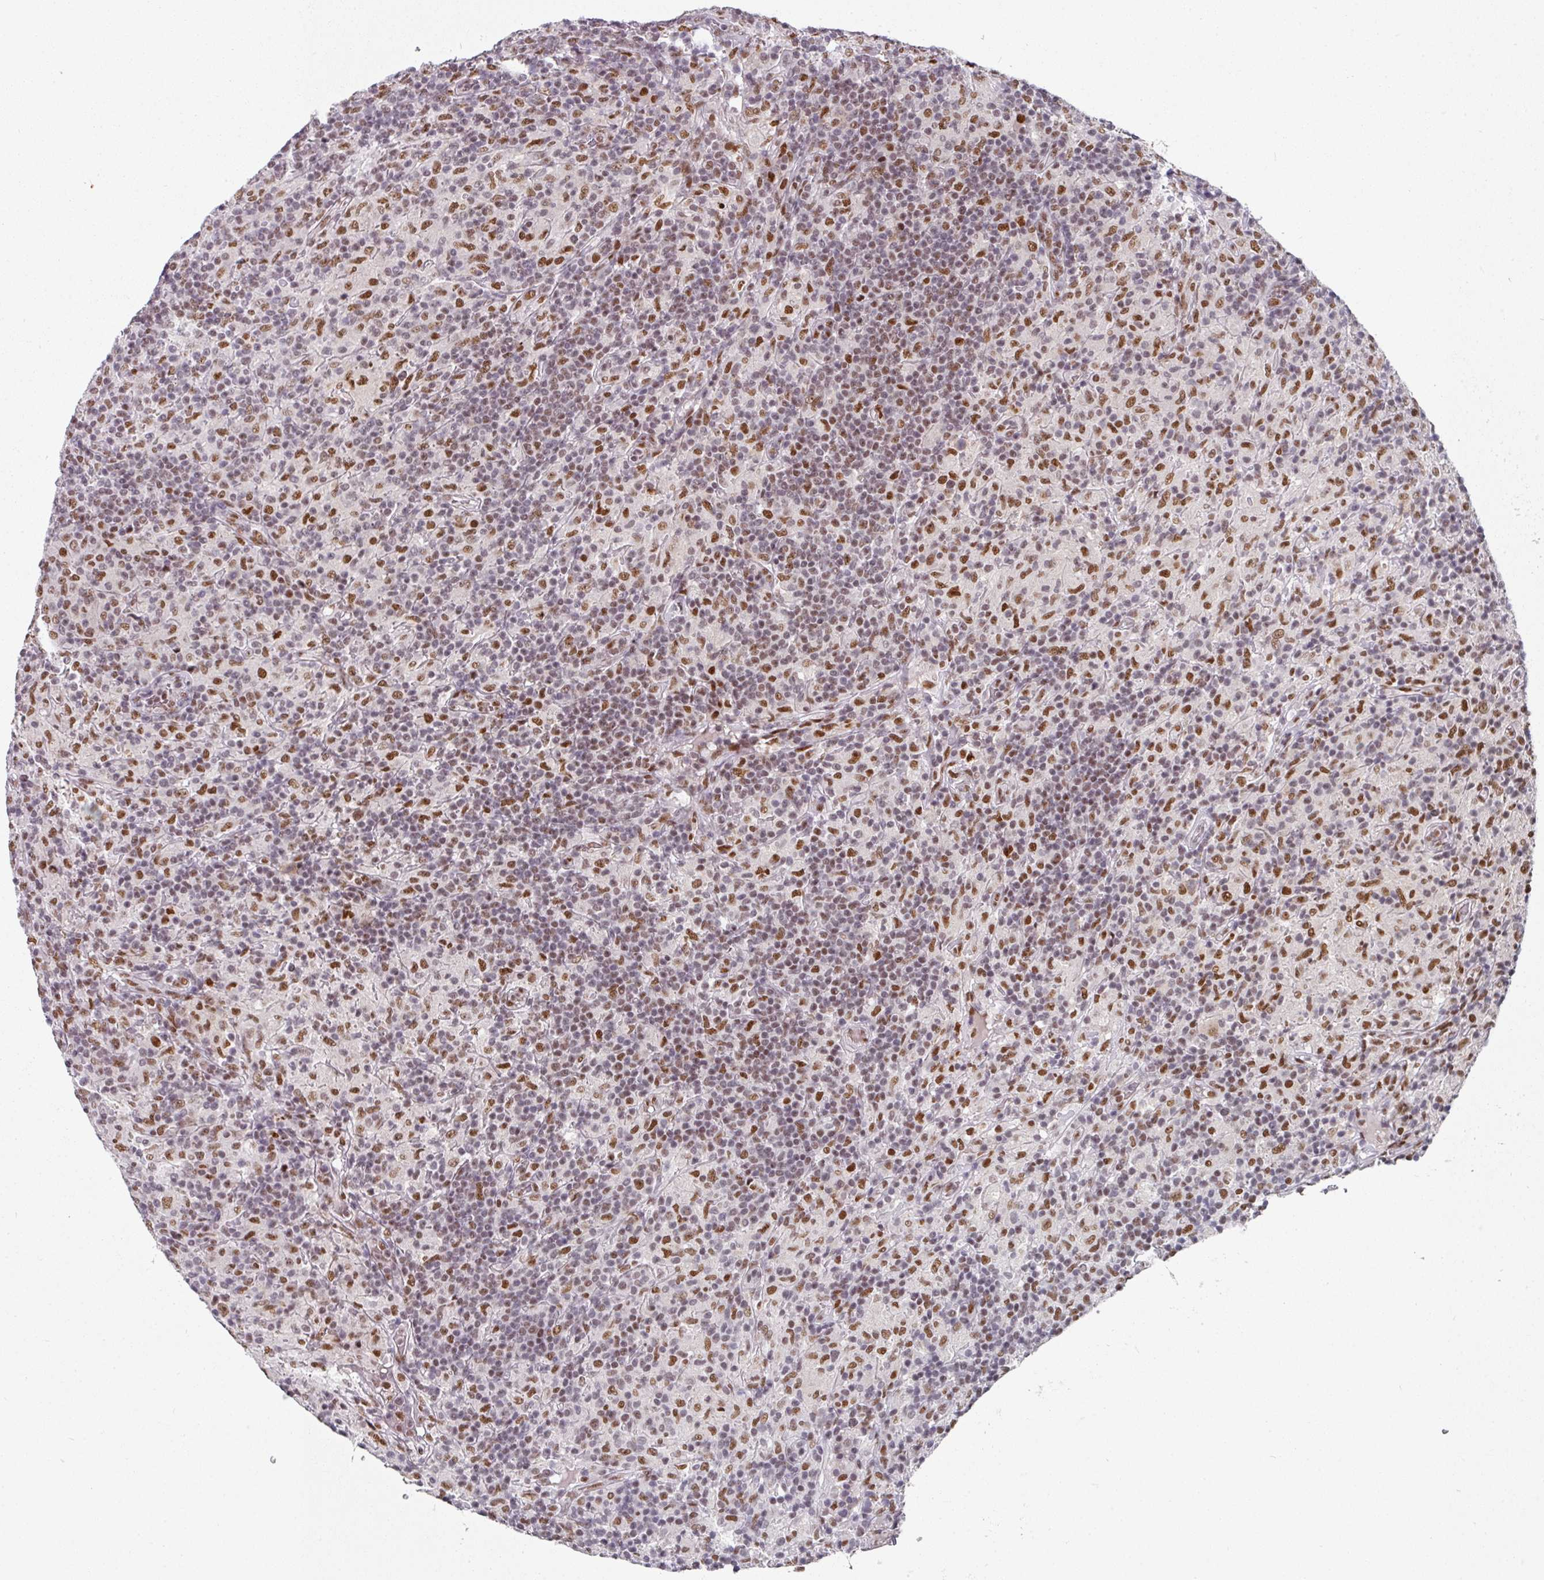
{"staining": {"intensity": "moderate", "quantity": ">75%", "location": "nuclear"}, "tissue": "lymphoma", "cell_type": "Tumor cells", "image_type": "cancer", "snomed": [{"axis": "morphology", "description": "Hodgkin's disease, NOS"}, {"axis": "topography", "description": "Lymph node"}], "caption": "Hodgkin's disease stained with immunohistochemistry exhibits moderate nuclear positivity in approximately >75% of tumor cells. (Stains: DAB (3,3'-diaminobenzidine) in brown, nuclei in blue, Microscopy: brightfield microscopy at high magnification).", "gene": "RAD50", "patient": {"sex": "male", "age": 70}}